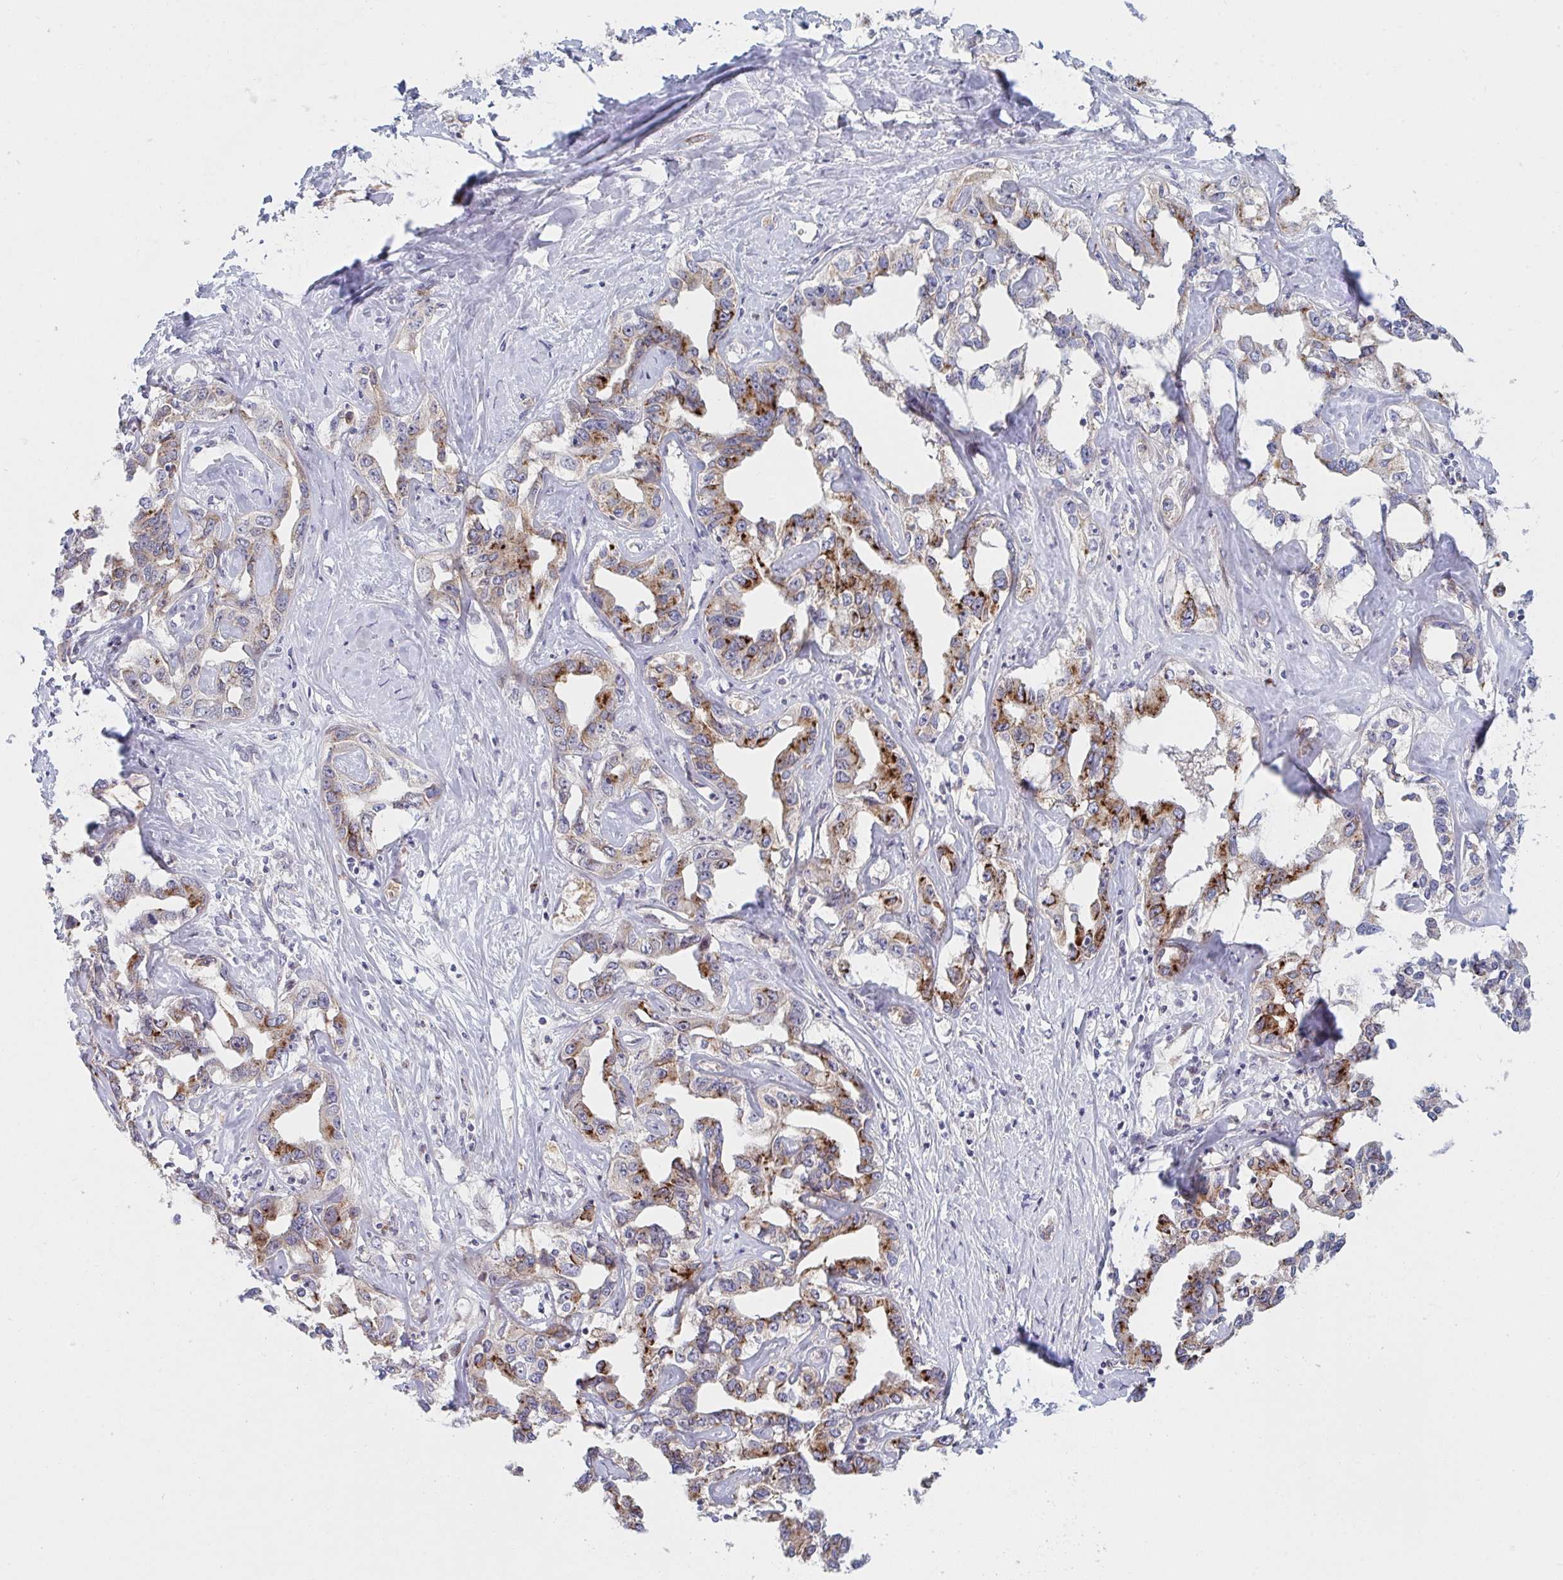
{"staining": {"intensity": "moderate", "quantity": "25%-75%", "location": "cytoplasmic/membranous"}, "tissue": "liver cancer", "cell_type": "Tumor cells", "image_type": "cancer", "snomed": [{"axis": "morphology", "description": "Cholangiocarcinoma"}, {"axis": "topography", "description": "Liver"}], "caption": "Protein staining by IHC demonstrates moderate cytoplasmic/membranous positivity in about 25%-75% of tumor cells in liver cancer (cholangiocarcinoma).", "gene": "TNFSF4", "patient": {"sex": "male", "age": 59}}